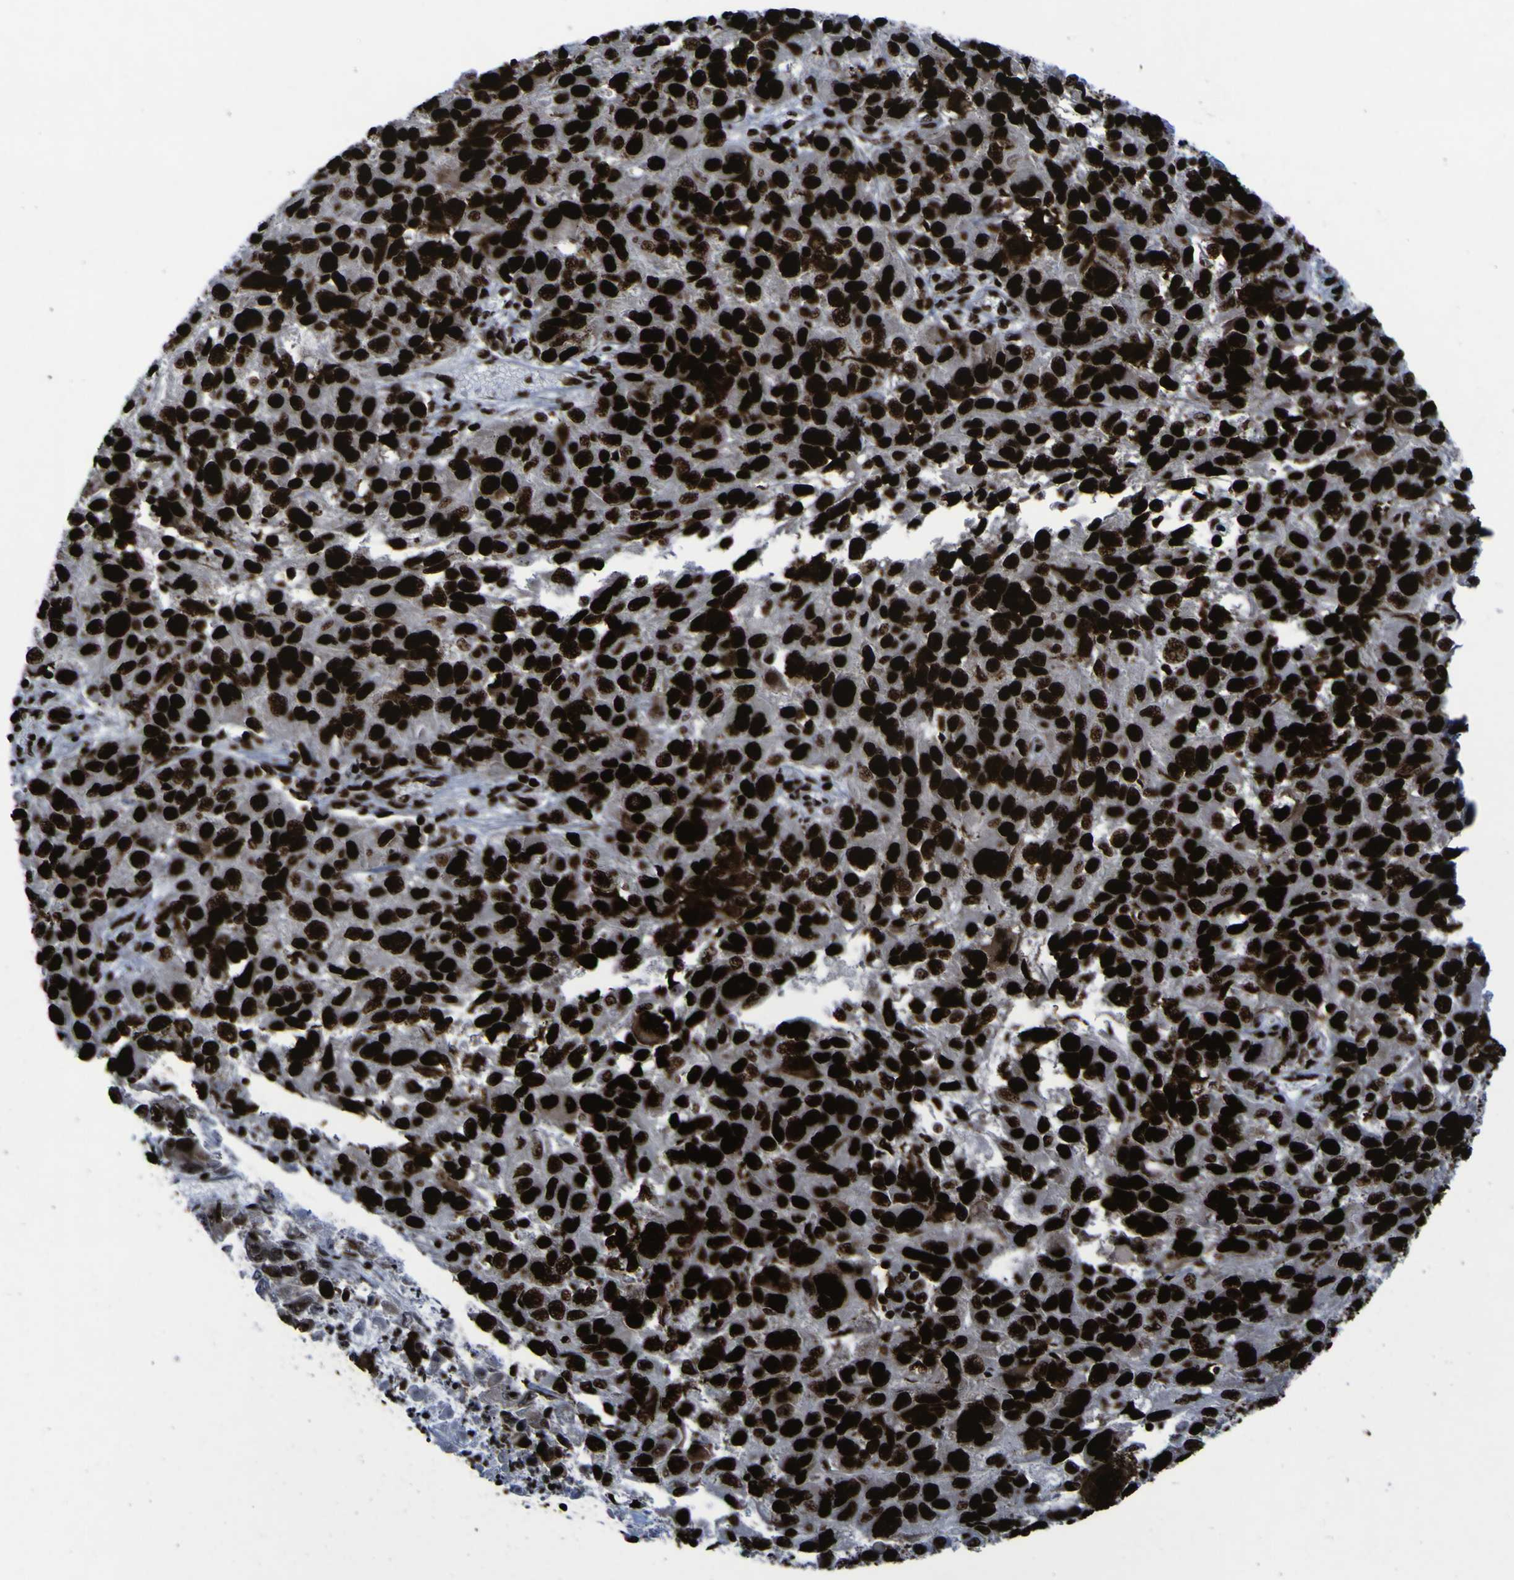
{"staining": {"intensity": "strong", "quantity": ">75%", "location": "nuclear"}, "tissue": "melanoma", "cell_type": "Tumor cells", "image_type": "cancer", "snomed": [{"axis": "morphology", "description": "Malignant melanoma, NOS"}, {"axis": "topography", "description": "Skin"}], "caption": "Human malignant melanoma stained with a brown dye displays strong nuclear positive positivity in about >75% of tumor cells.", "gene": "NPM1", "patient": {"sex": "male", "age": 53}}